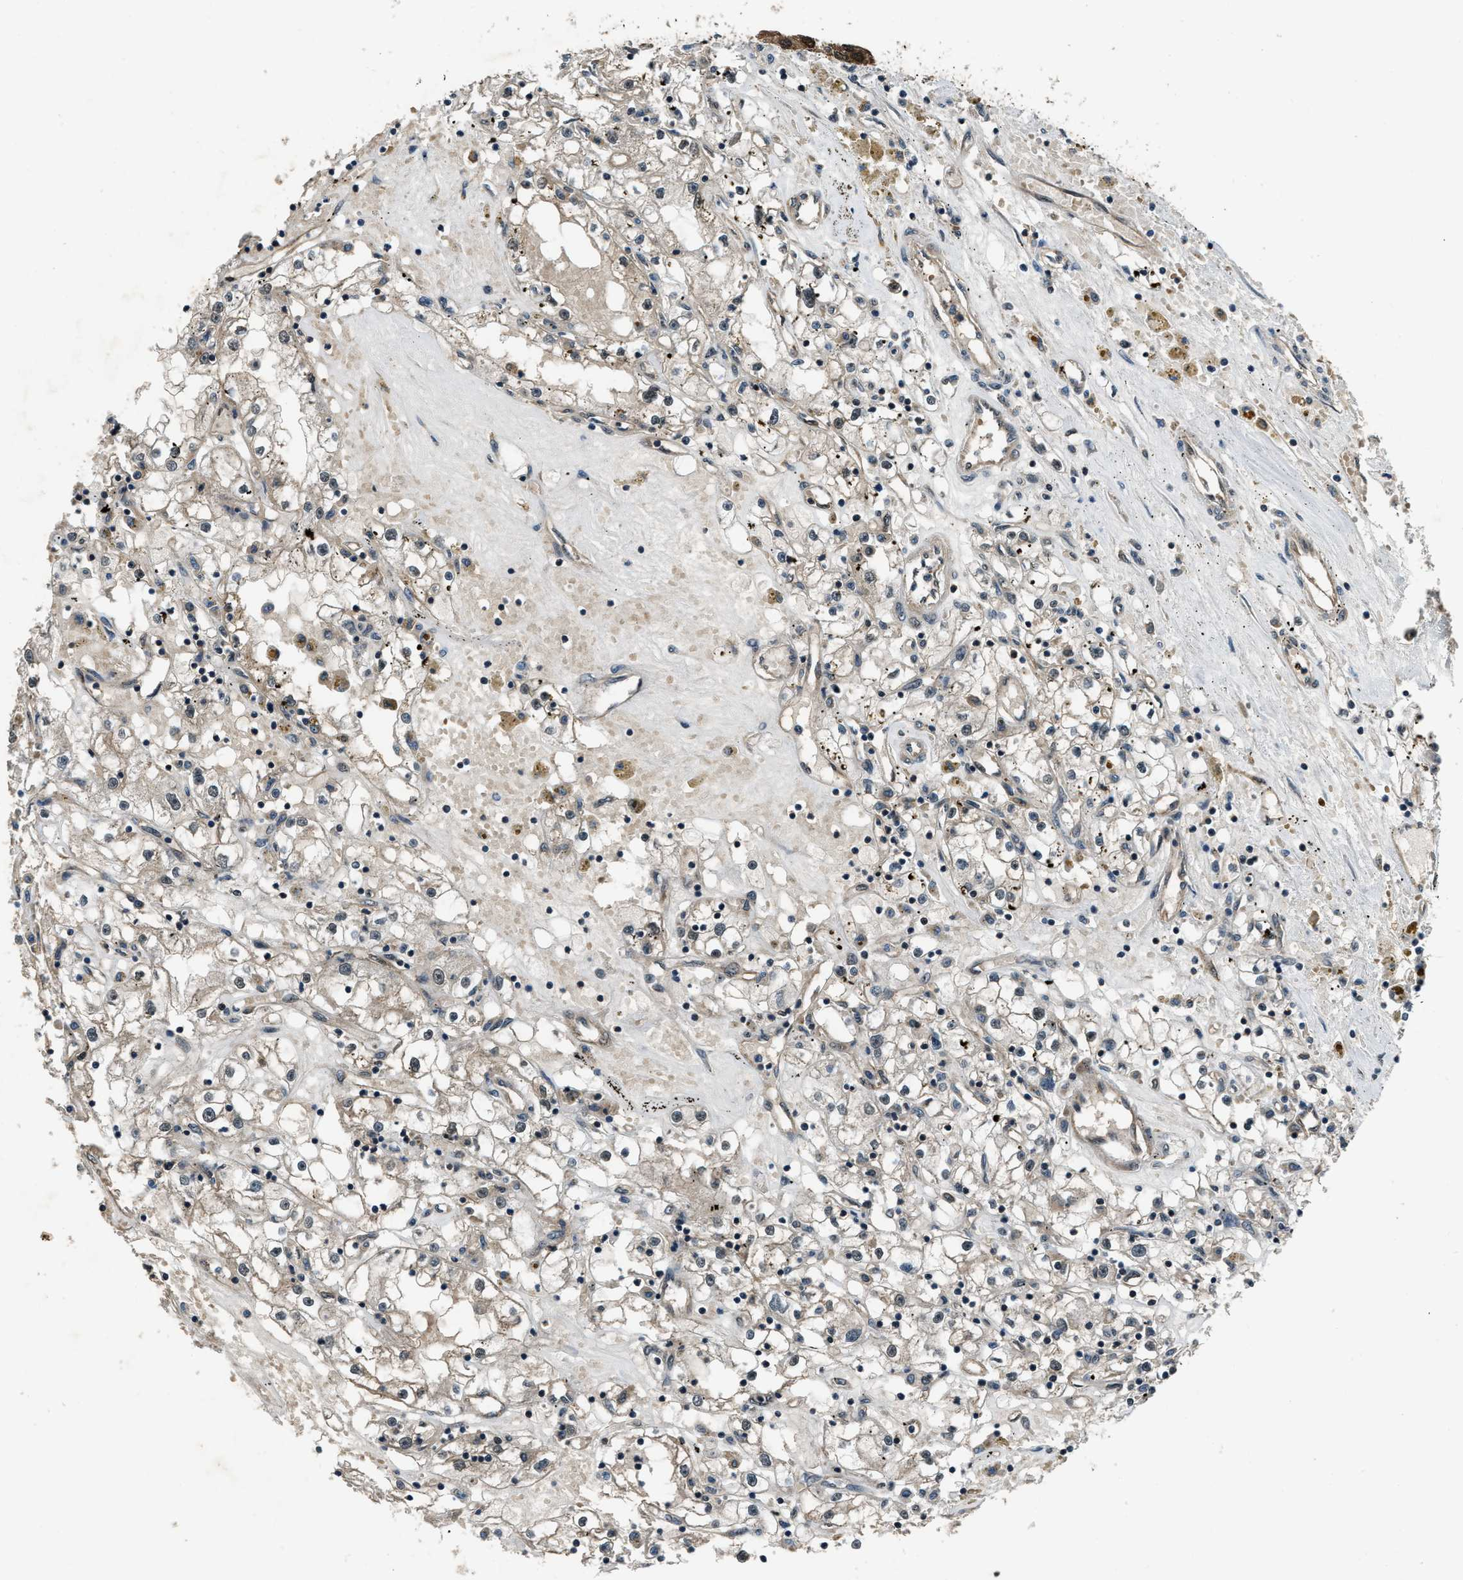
{"staining": {"intensity": "weak", "quantity": ">75%", "location": "cytoplasmic/membranous"}, "tissue": "renal cancer", "cell_type": "Tumor cells", "image_type": "cancer", "snomed": [{"axis": "morphology", "description": "Adenocarcinoma, NOS"}, {"axis": "topography", "description": "Kidney"}], "caption": "Immunohistochemical staining of renal adenocarcinoma demonstrates low levels of weak cytoplasmic/membranous protein expression in about >75% of tumor cells.", "gene": "NUDCD3", "patient": {"sex": "male", "age": 56}}